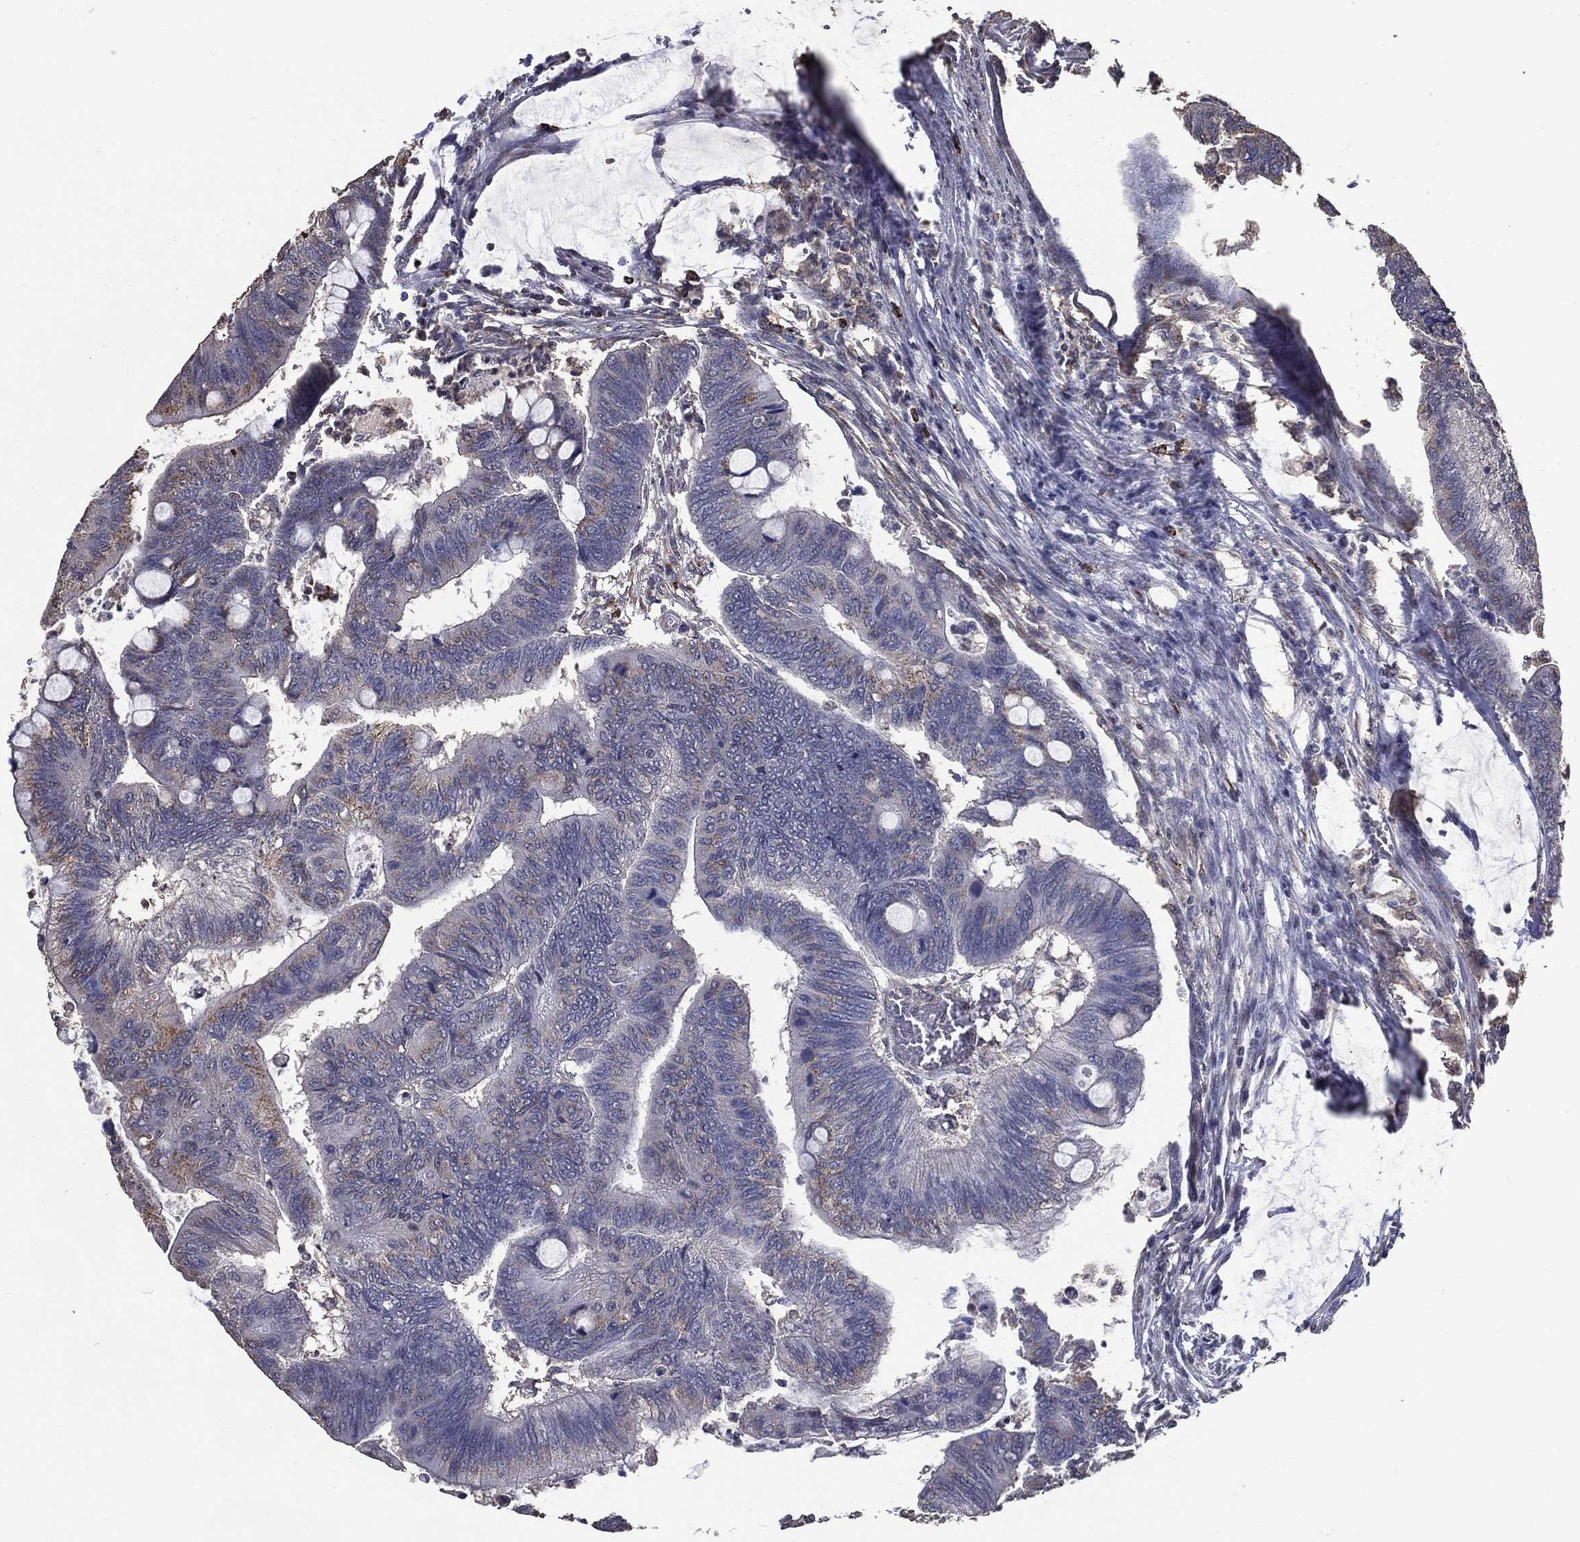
{"staining": {"intensity": "moderate", "quantity": "<25%", "location": "cytoplasmic/membranous"}, "tissue": "colorectal cancer", "cell_type": "Tumor cells", "image_type": "cancer", "snomed": [{"axis": "morphology", "description": "Normal tissue, NOS"}, {"axis": "morphology", "description": "Adenocarcinoma, NOS"}, {"axis": "topography", "description": "Rectum"}, {"axis": "topography", "description": "Peripheral nerve tissue"}], "caption": "Human colorectal adenocarcinoma stained with a protein marker displays moderate staining in tumor cells.", "gene": "GPR183", "patient": {"sex": "male", "age": 92}}